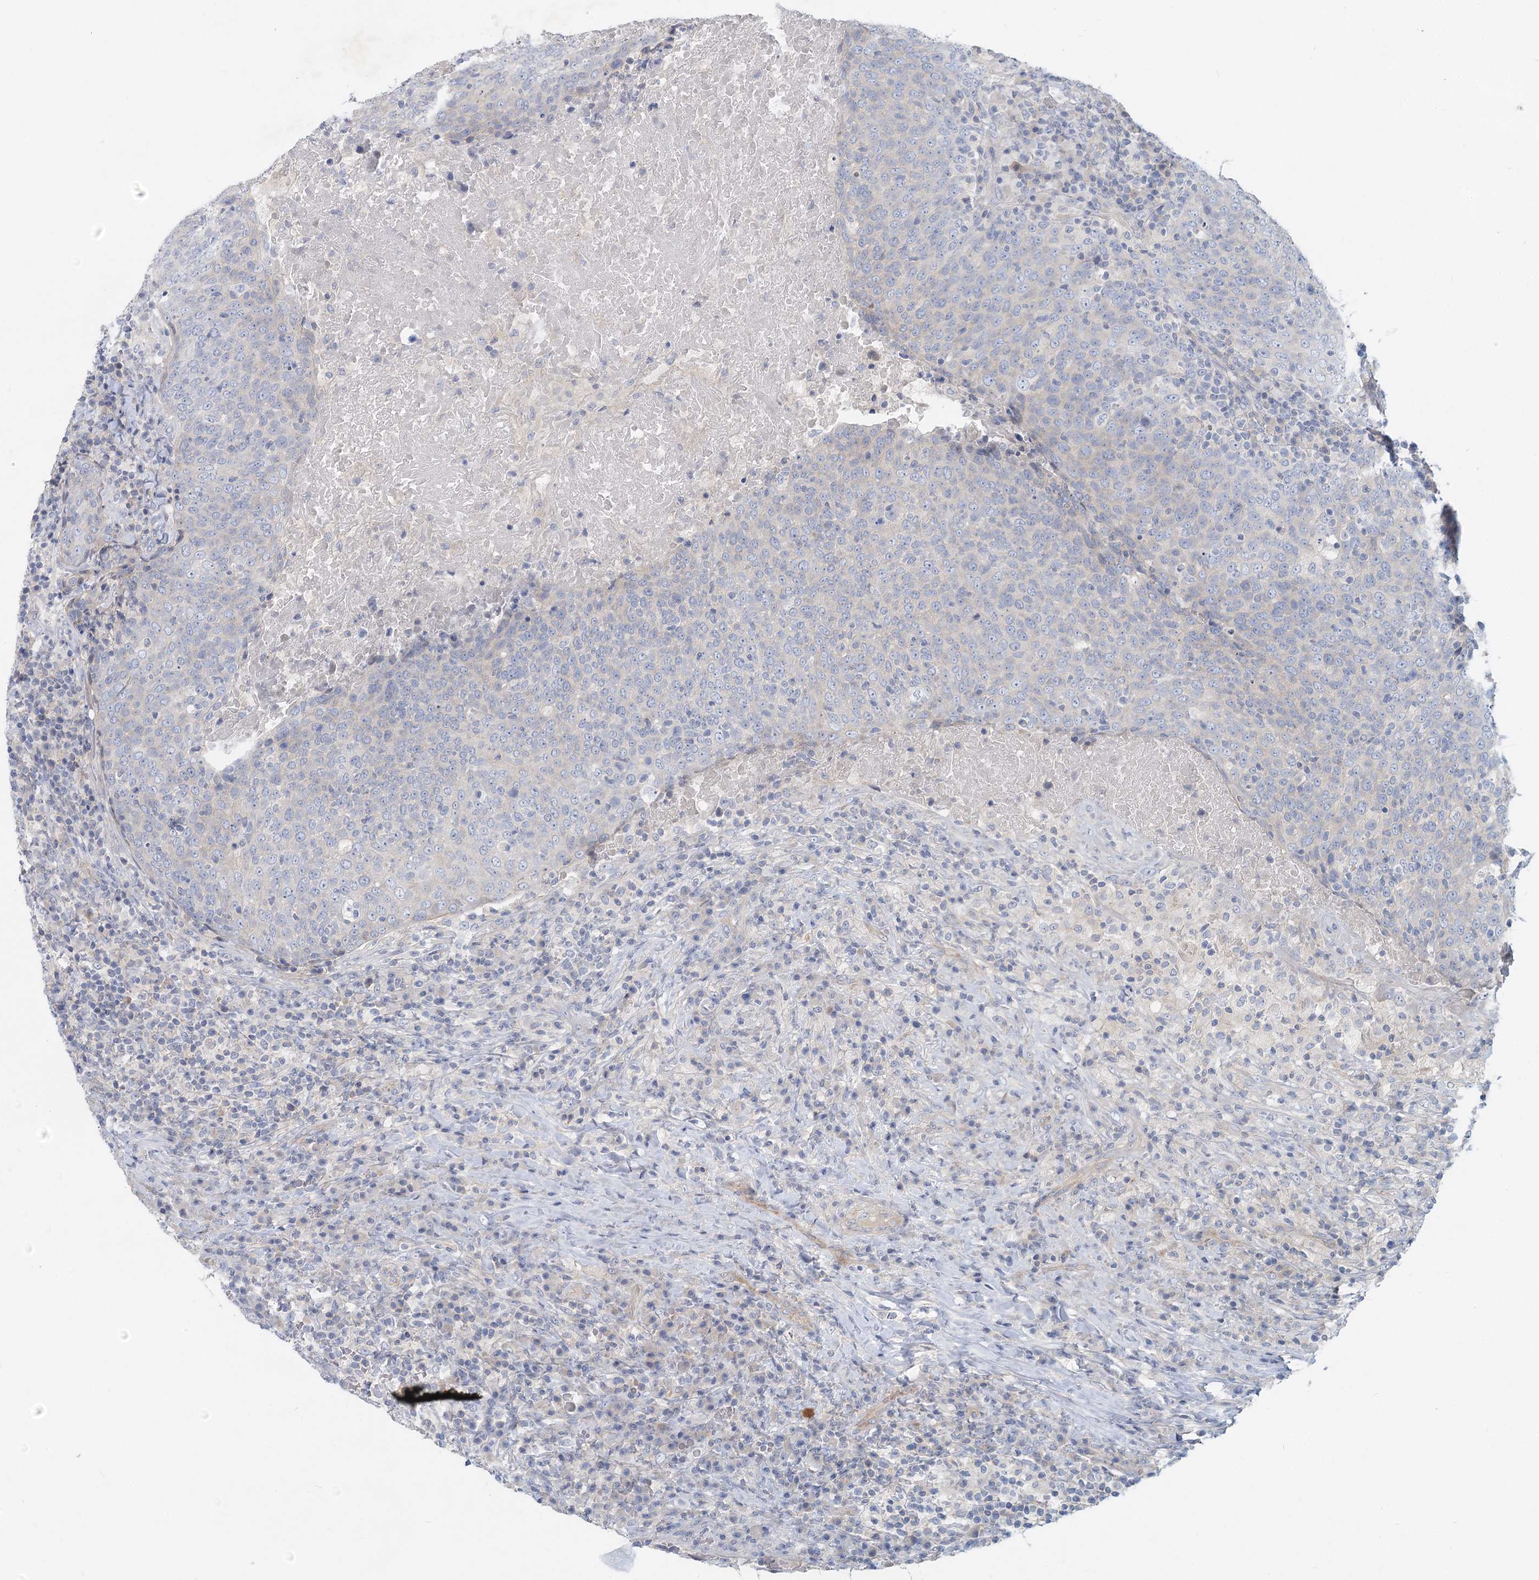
{"staining": {"intensity": "negative", "quantity": "none", "location": "none"}, "tissue": "head and neck cancer", "cell_type": "Tumor cells", "image_type": "cancer", "snomed": [{"axis": "morphology", "description": "Squamous cell carcinoma, NOS"}, {"axis": "morphology", "description": "Squamous cell carcinoma, metastatic, NOS"}, {"axis": "topography", "description": "Lymph node"}, {"axis": "topography", "description": "Head-Neck"}], "caption": "A photomicrograph of head and neck squamous cell carcinoma stained for a protein shows no brown staining in tumor cells.", "gene": "DNMBP", "patient": {"sex": "male", "age": 62}}